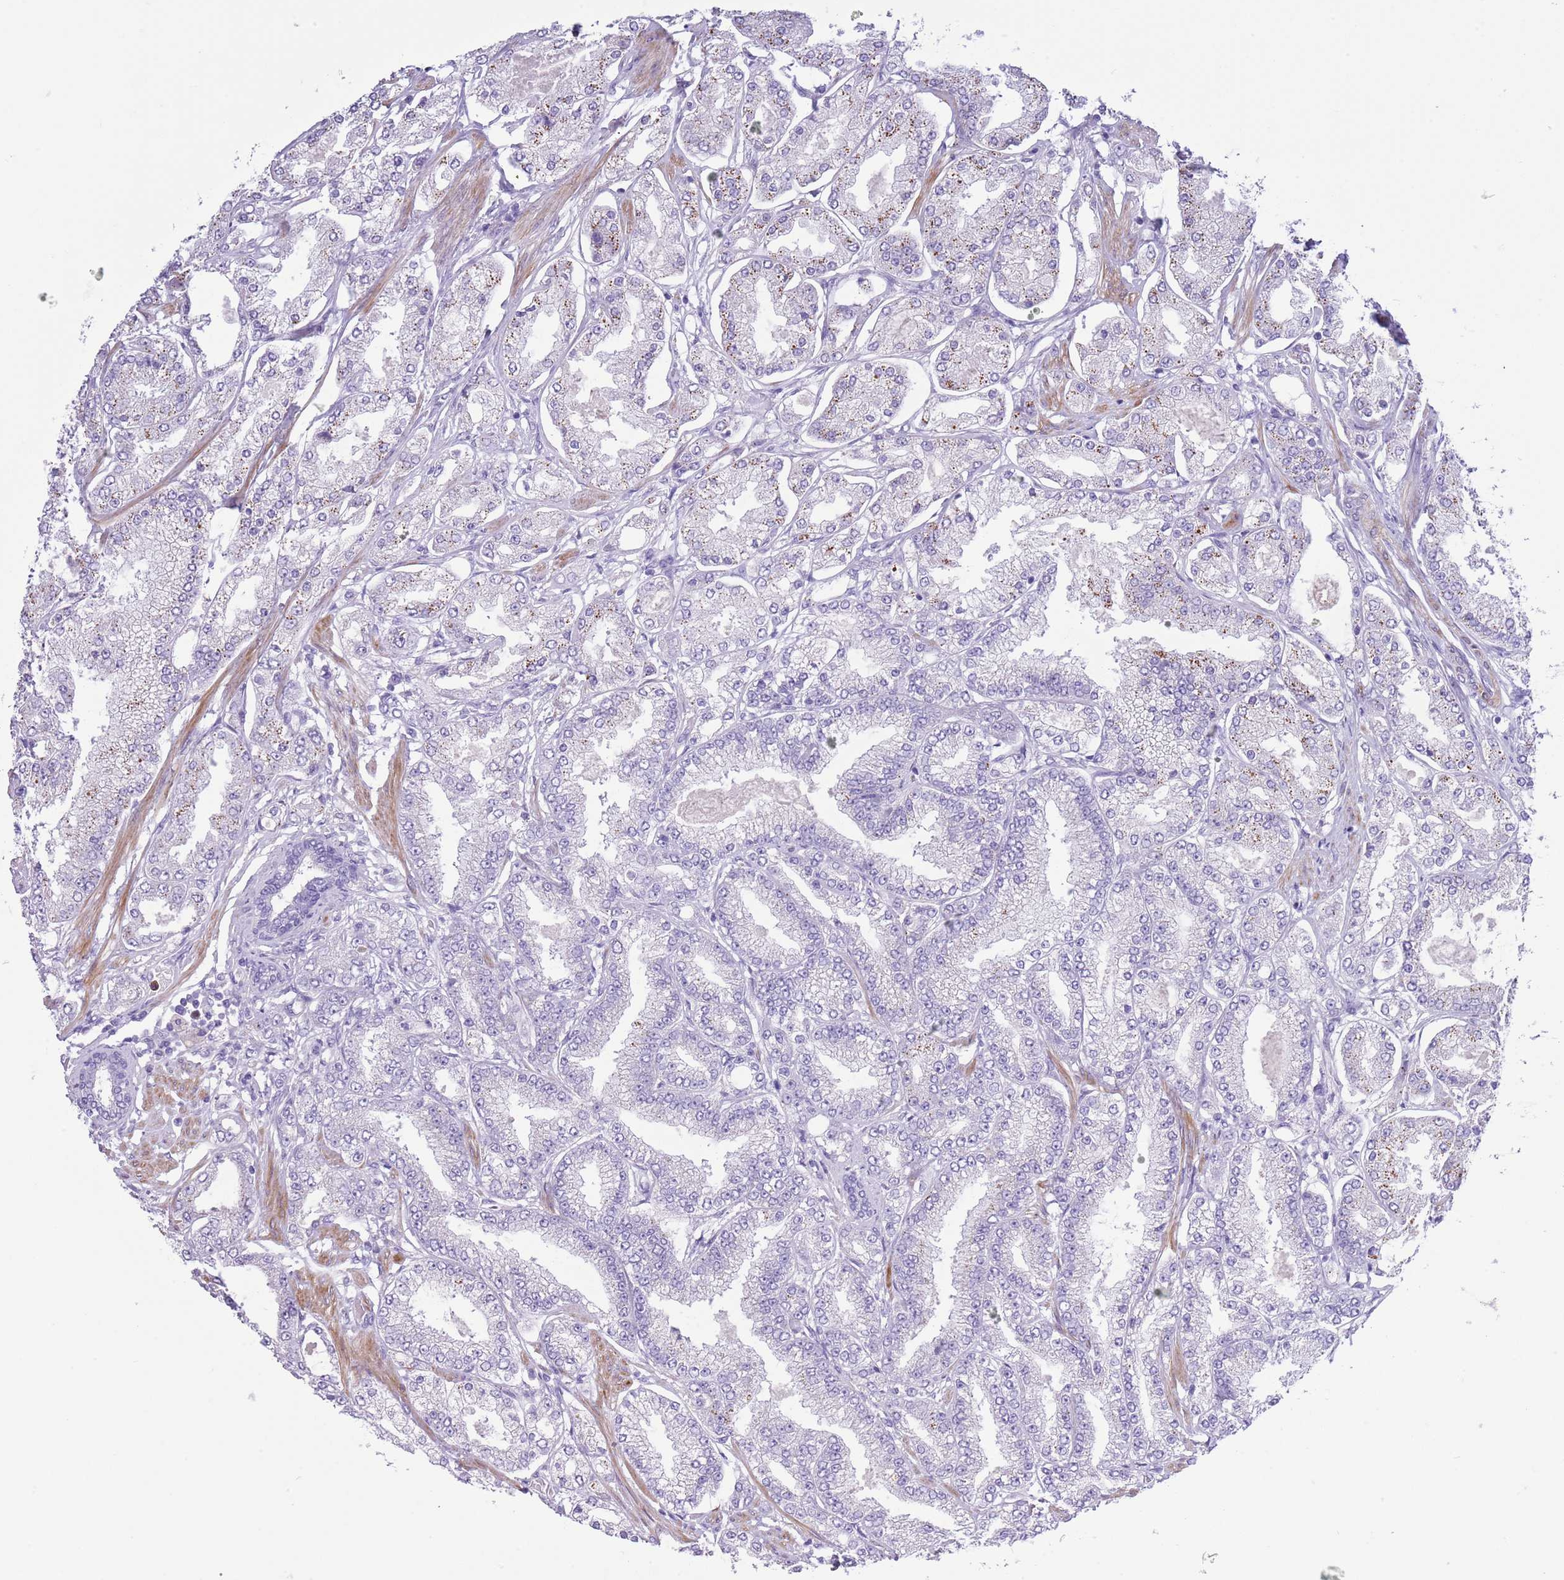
{"staining": {"intensity": "negative", "quantity": "none", "location": "none"}, "tissue": "prostate cancer", "cell_type": "Tumor cells", "image_type": "cancer", "snomed": [{"axis": "morphology", "description": "Adenocarcinoma, High grade"}, {"axis": "topography", "description": "Prostate"}], "caption": "There is no significant positivity in tumor cells of prostate cancer (high-grade adenocarcinoma).", "gene": "OR6M1", "patient": {"sex": "male", "age": 69}}